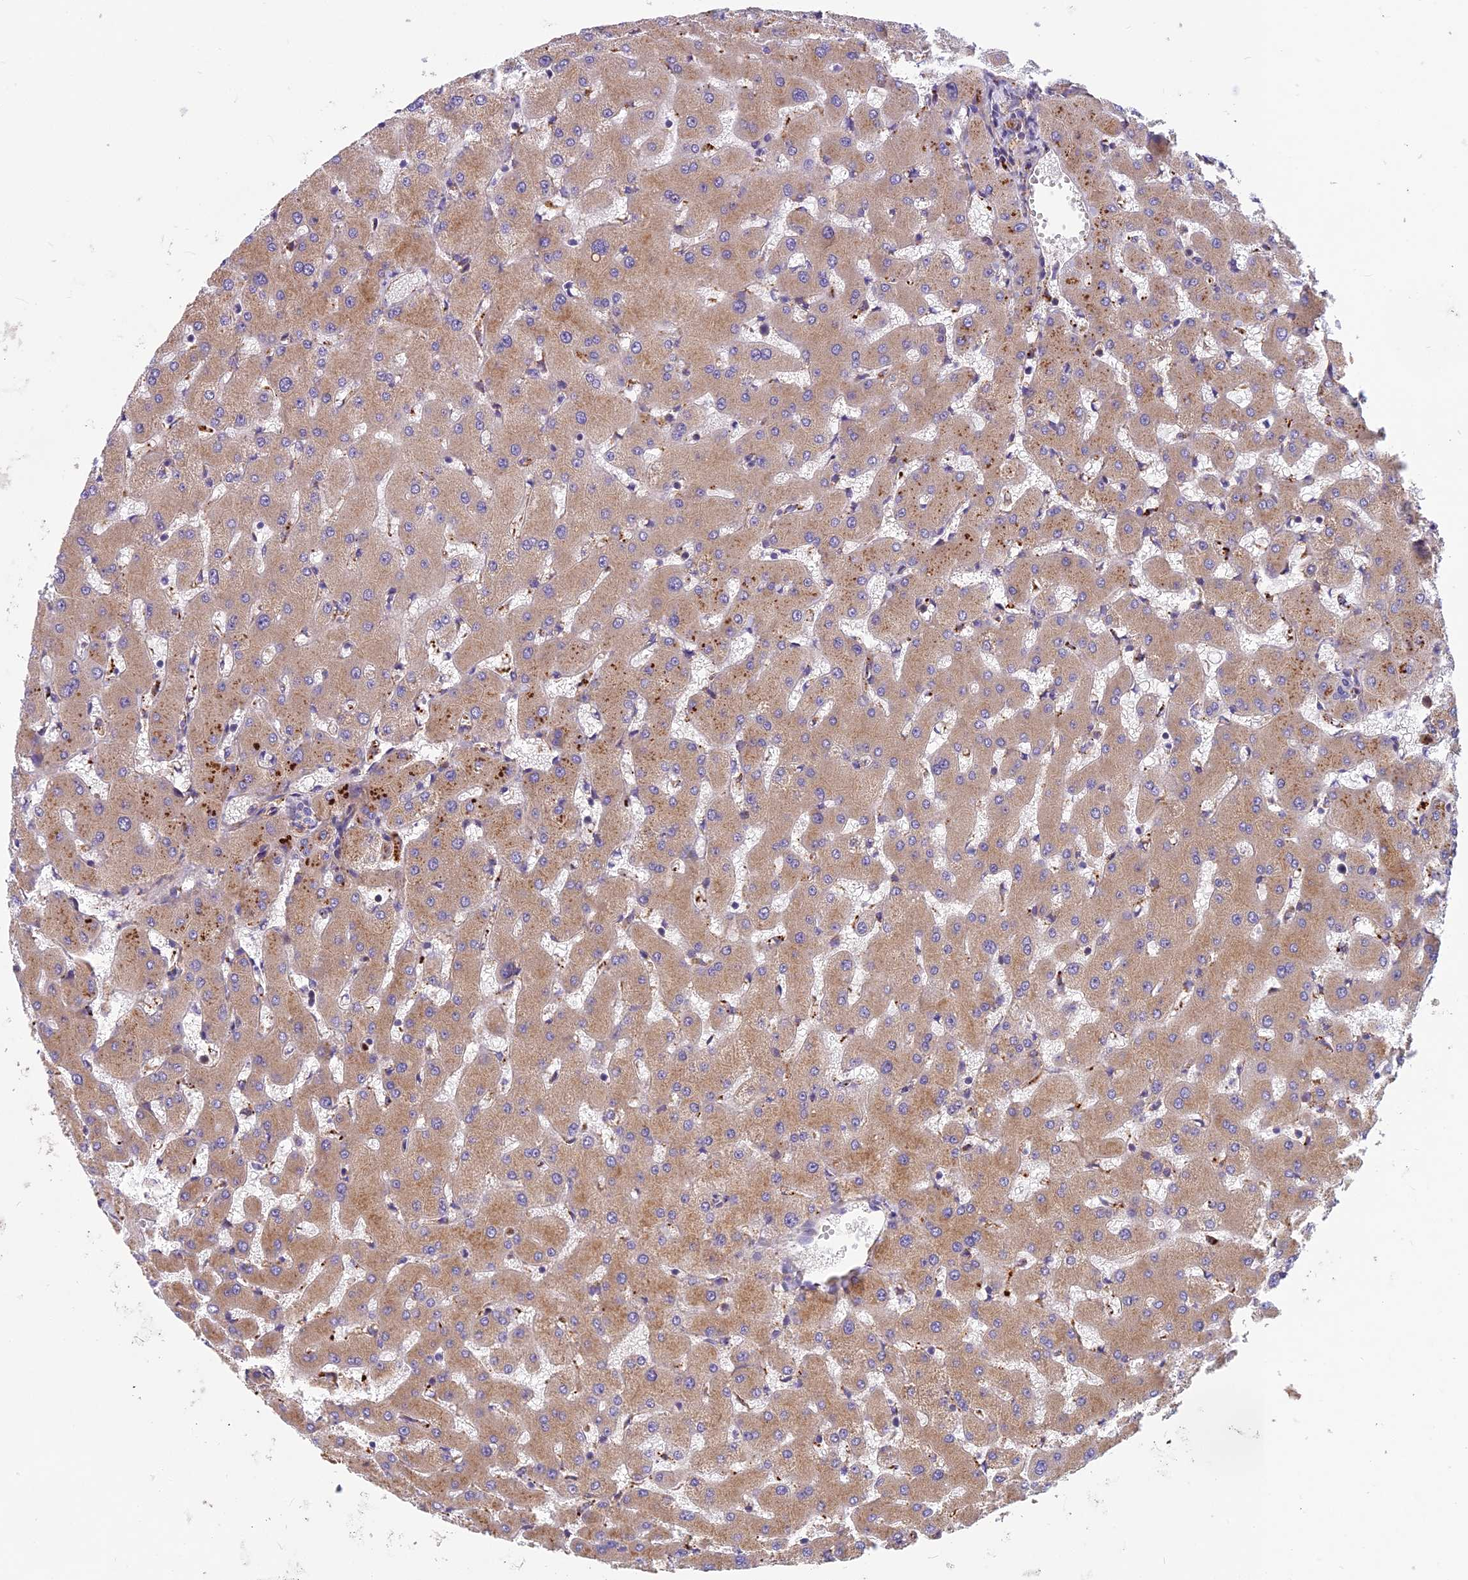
{"staining": {"intensity": "negative", "quantity": "none", "location": "none"}, "tissue": "liver", "cell_type": "Cholangiocytes", "image_type": "normal", "snomed": [{"axis": "morphology", "description": "Normal tissue, NOS"}, {"axis": "topography", "description": "Liver"}], "caption": "The micrograph shows no staining of cholangiocytes in normal liver.", "gene": "SPDL1", "patient": {"sex": "female", "age": 63}}